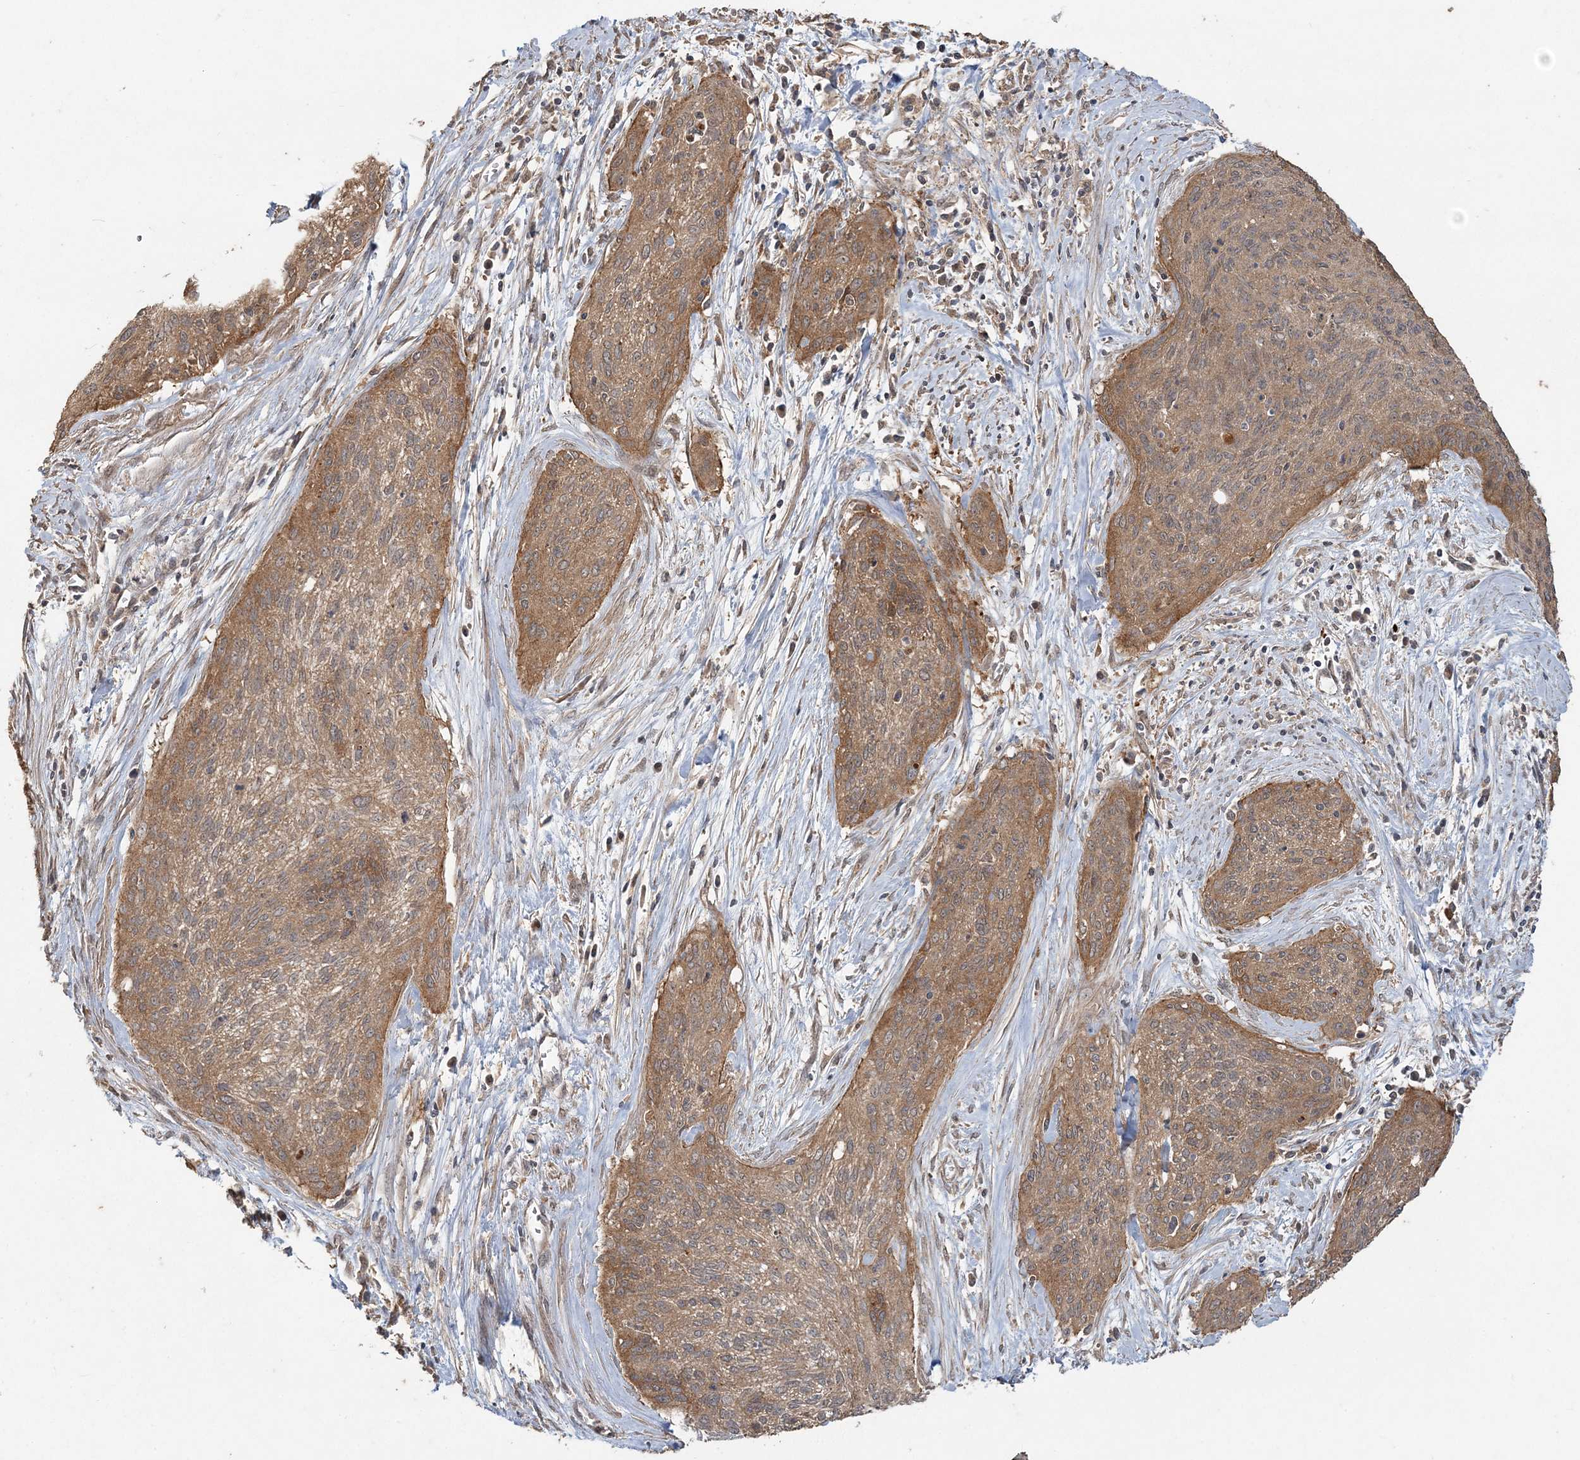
{"staining": {"intensity": "moderate", "quantity": "25%-75%", "location": "cytoplasmic/membranous"}, "tissue": "cervical cancer", "cell_type": "Tumor cells", "image_type": "cancer", "snomed": [{"axis": "morphology", "description": "Squamous cell carcinoma, NOS"}, {"axis": "topography", "description": "Cervix"}], "caption": "The histopathology image exhibits staining of squamous cell carcinoma (cervical), revealing moderate cytoplasmic/membranous protein staining (brown color) within tumor cells. (DAB (3,3'-diaminobenzidine) IHC, brown staining for protein, blue staining for nuclei).", "gene": "SPRY1", "patient": {"sex": "female", "age": 55}}